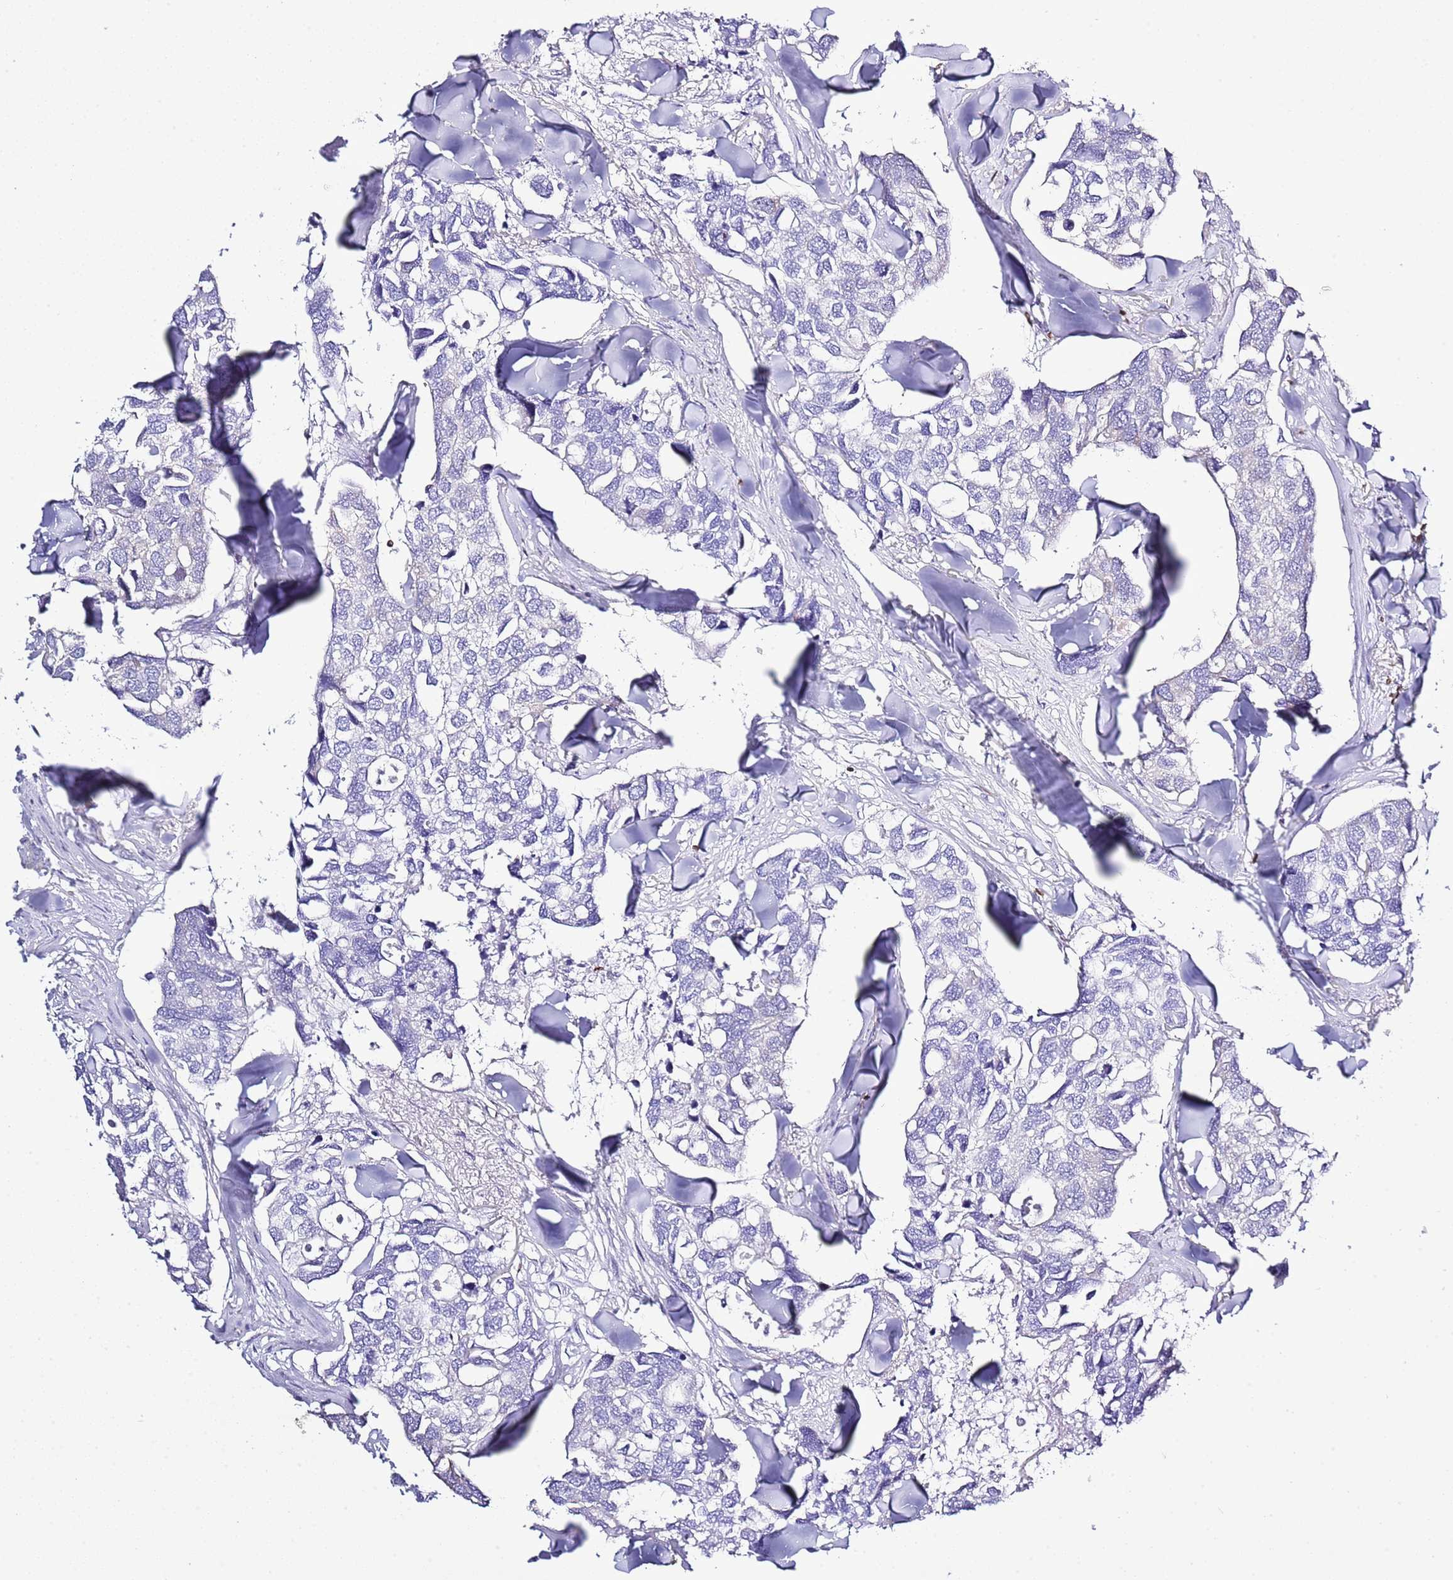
{"staining": {"intensity": "negative", "quantity": "none", "location": "none"}, "tissue": "breast cancer", "cell_type": "Tumor cells", "image_type": "cancer", "snomed": [{"axis": "morphology", "description": "Duct carcinoma"}, {"axis": "topography", "description": "Breast"}], "caption": "Breast intraductal carcinoma stained for a protein using IHC shows no staining tumor cells.", "gene": "LBR", "patient": {"sex": "female", "age": 83}}